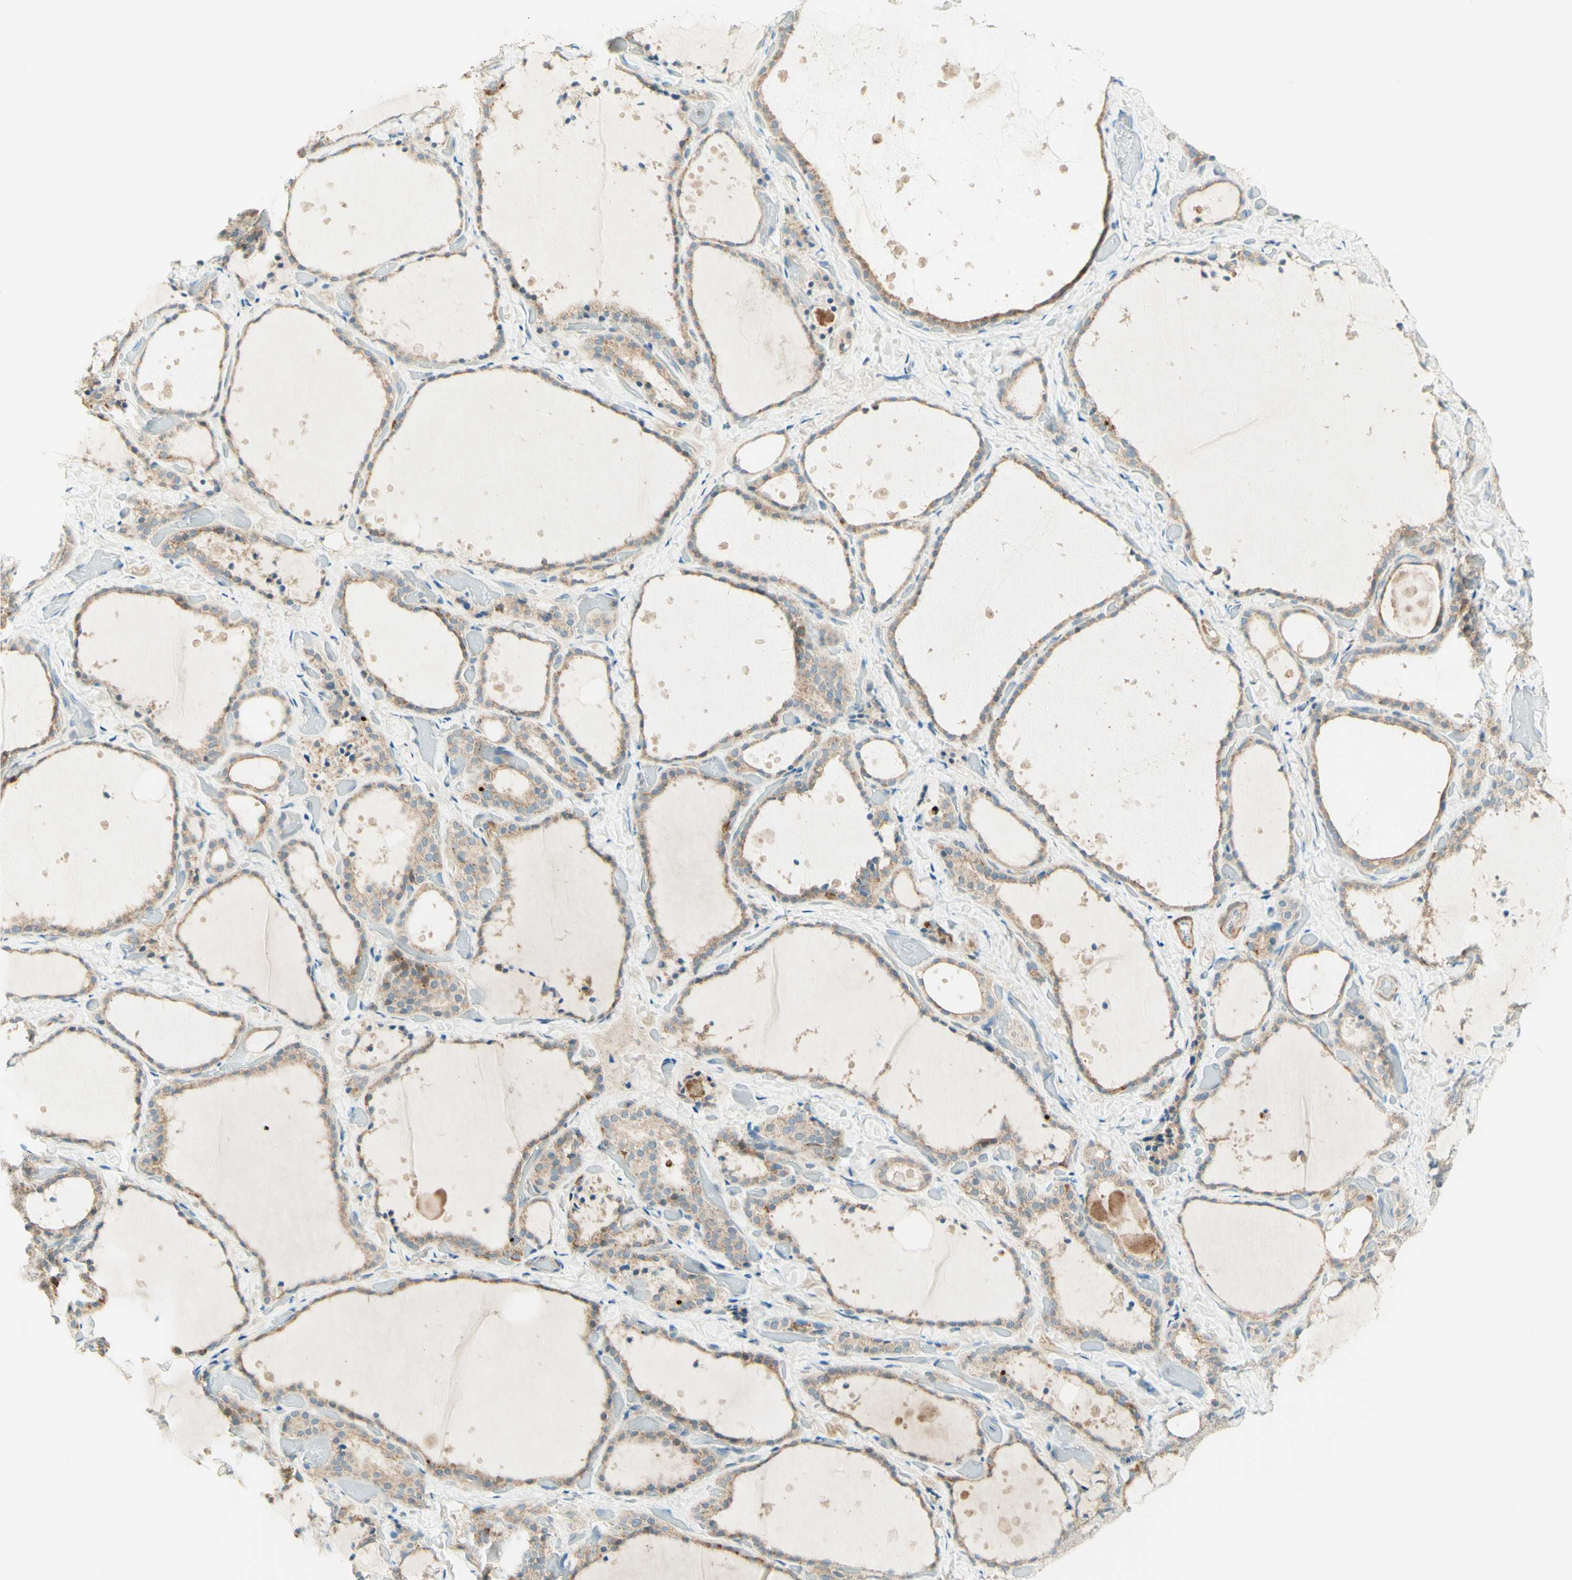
{"staining": {"intensity": "moderate", "quantity": ">75%", "location": "cytoplasmic/membranous"}, "tissue": "thyroid gland", "cell_type": "Glandular cells", "image_type": "normal", "snomed": [{"axis": "morphology", "description": "Normal tissue, NOS"}, {"axis": "topography", "description": "Thyroid gland"}], "caption": "A histopathology image showing moderate cytoplasmic/membranous staining in approximately >75% of glandular cells in normal thyroid gland, as visualized by brown immunohistochemical staining.", "gene": "PROM1", "patient": {"sex": "female", "age": 44}}